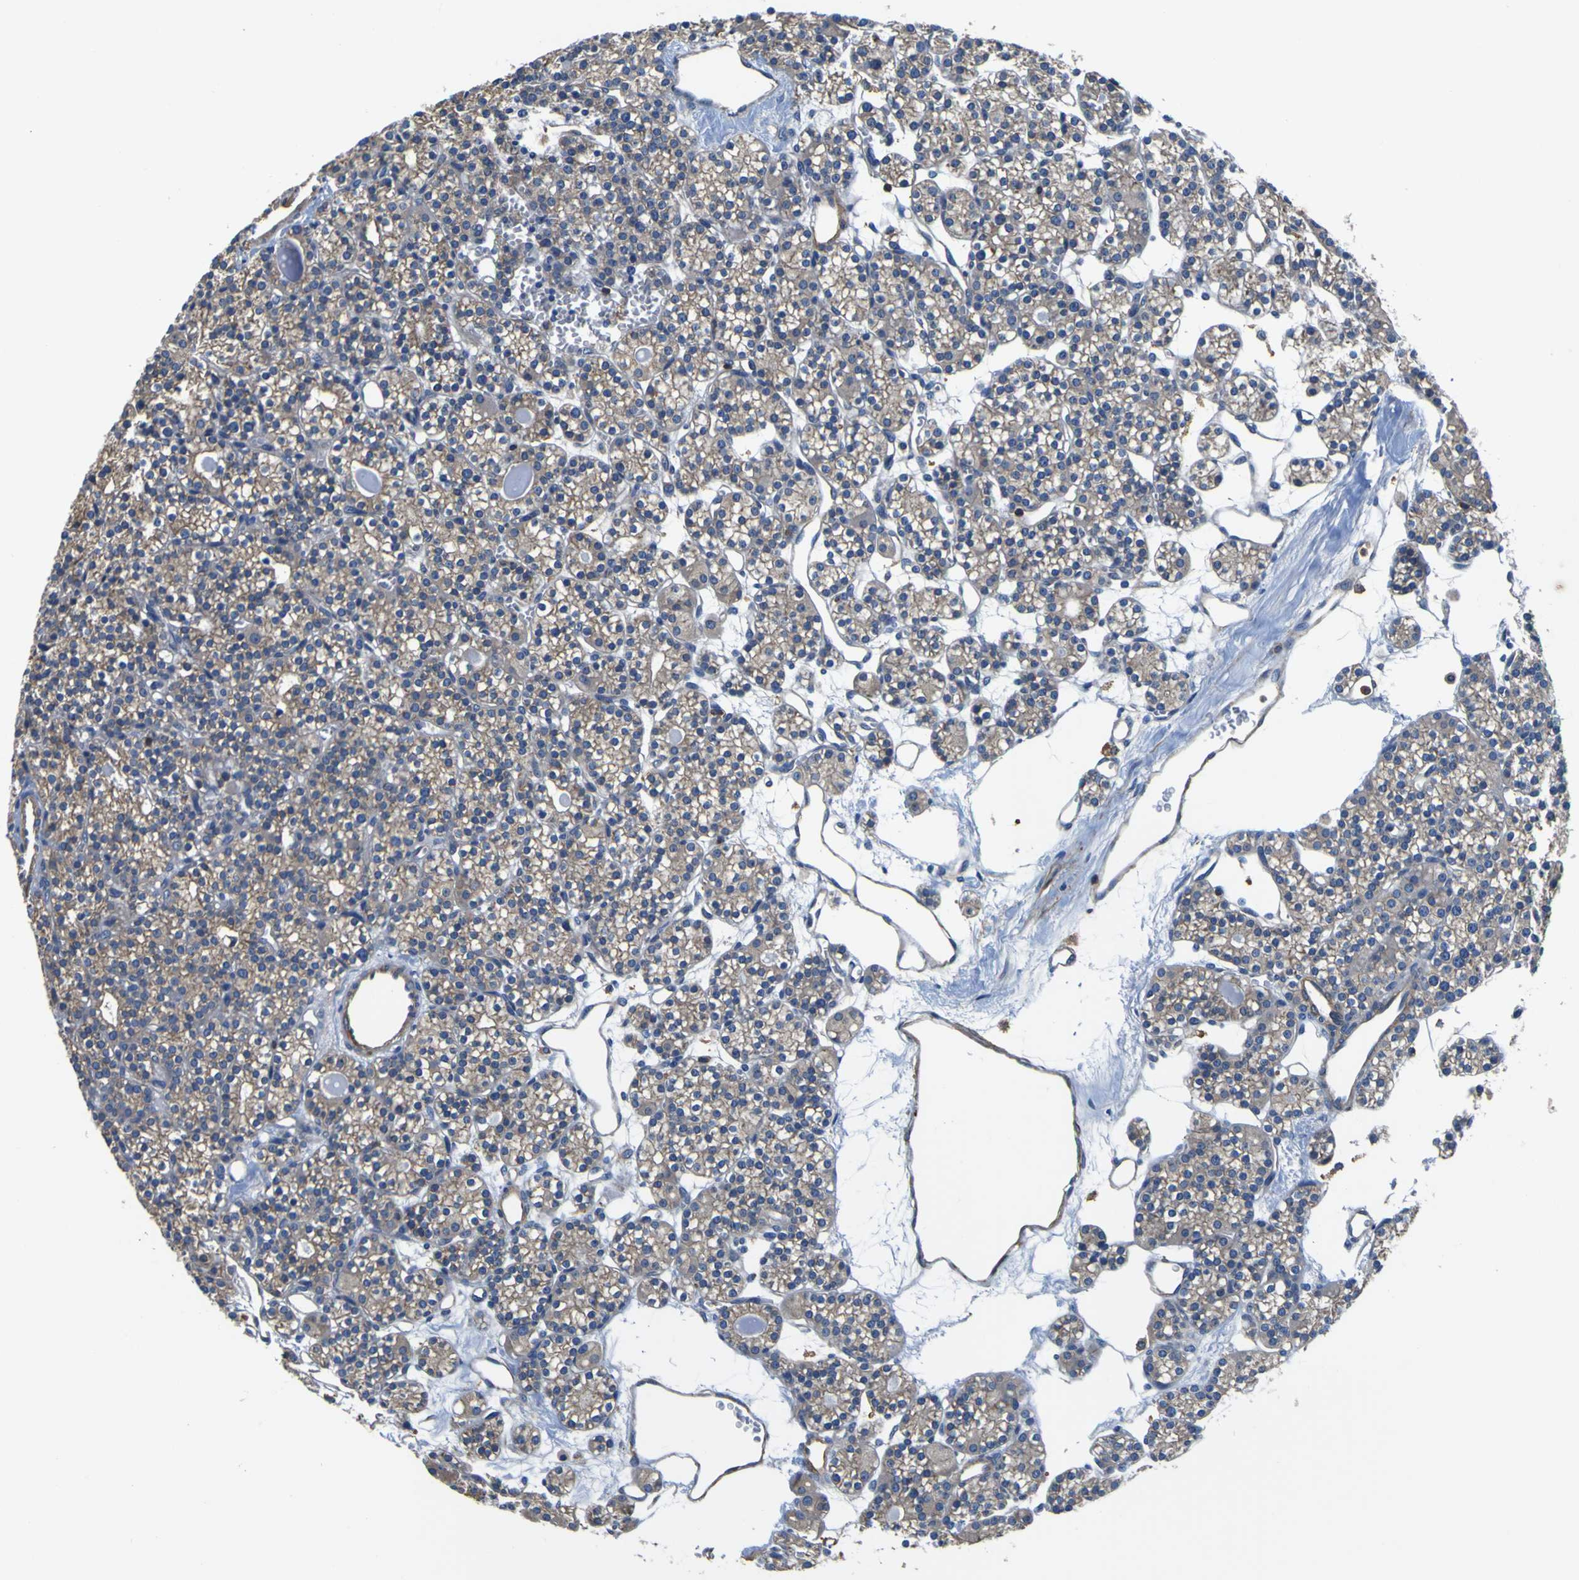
{"staining": {"intensity": "strong", "quantity": ">75%", "location": "cytoplasmic/membranous"}, "tissue": "parathyroid gland", "cell_type": "Glandular cells", "image_type": "normal", "snomed": [{"axis": "morphology", "description": "Normal tissue, NOS"}, {"axis": "topography", "description": "Parathyroid gland"}], "caption": "Unremarkable parathyroid gland shows strong cytoplasmic/membranous expression in about >75% of glandular cells (DAB (3,3'-diaminobenzidine) IHC with brightfield microscopy, high magnification)..", "gene": "CNR2", "patient": {"sex": "female", "age": 64}}